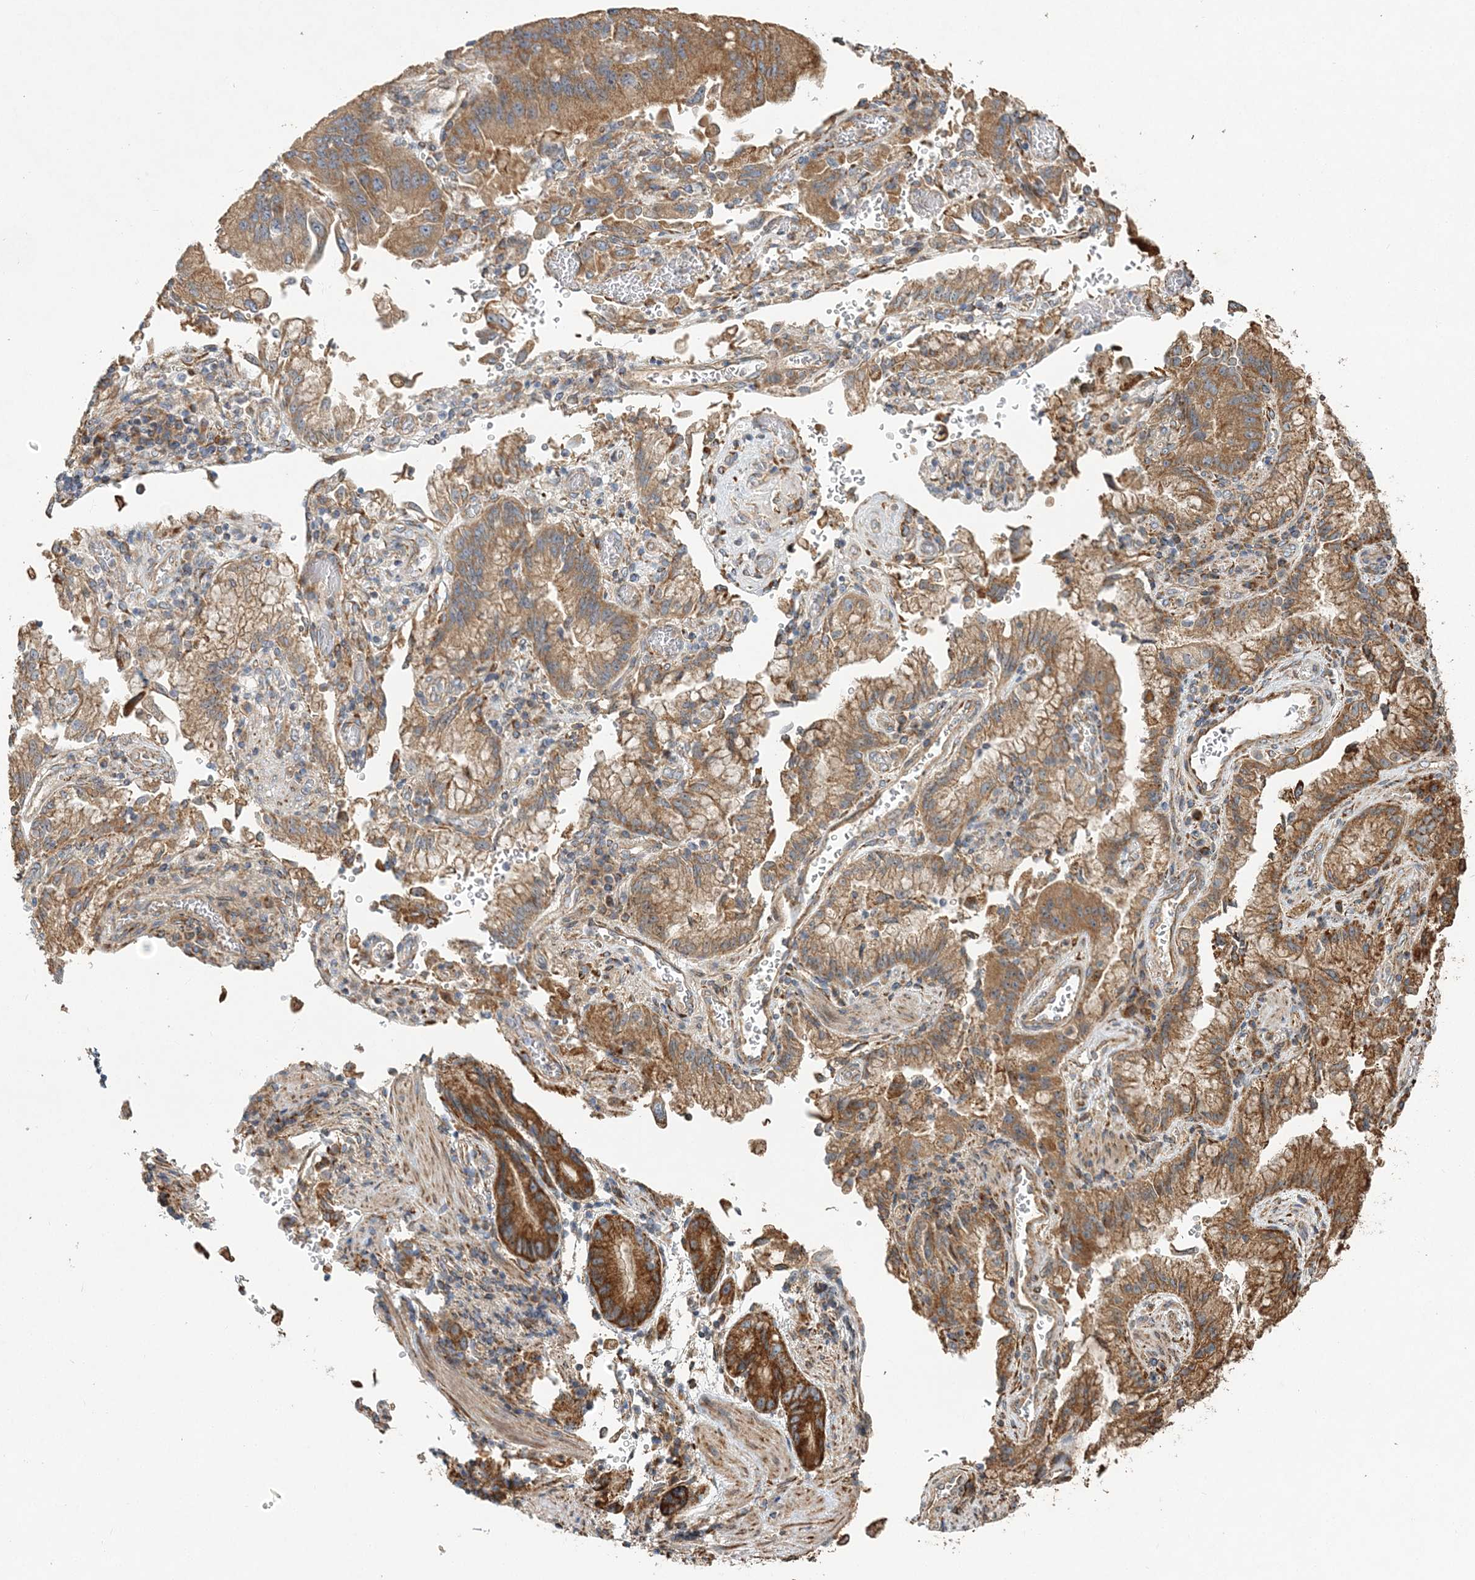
{"staining": {"intensity": "moderate", "quantity": ">75%", "location": "cytoplasmic/membranous"}, "tissue": "stomach cancer", "cell_type": "Tumor cells", "image_type": "cancer", "snomed": [{"axis": "morphology", "description": "Adenocarcinoma, NOS"}, {"axis": "topography", "description": "Stomach"}], "caption": "Immunohistochemical staining of stomach cancer (adenocarcinoma) shows medium levels of moderate cytoplasmic/membranous positivity in approximately >75% of tumor cells.", "gene": "ZFYVE16", "patient": {"sex": "male", "age": 62}}